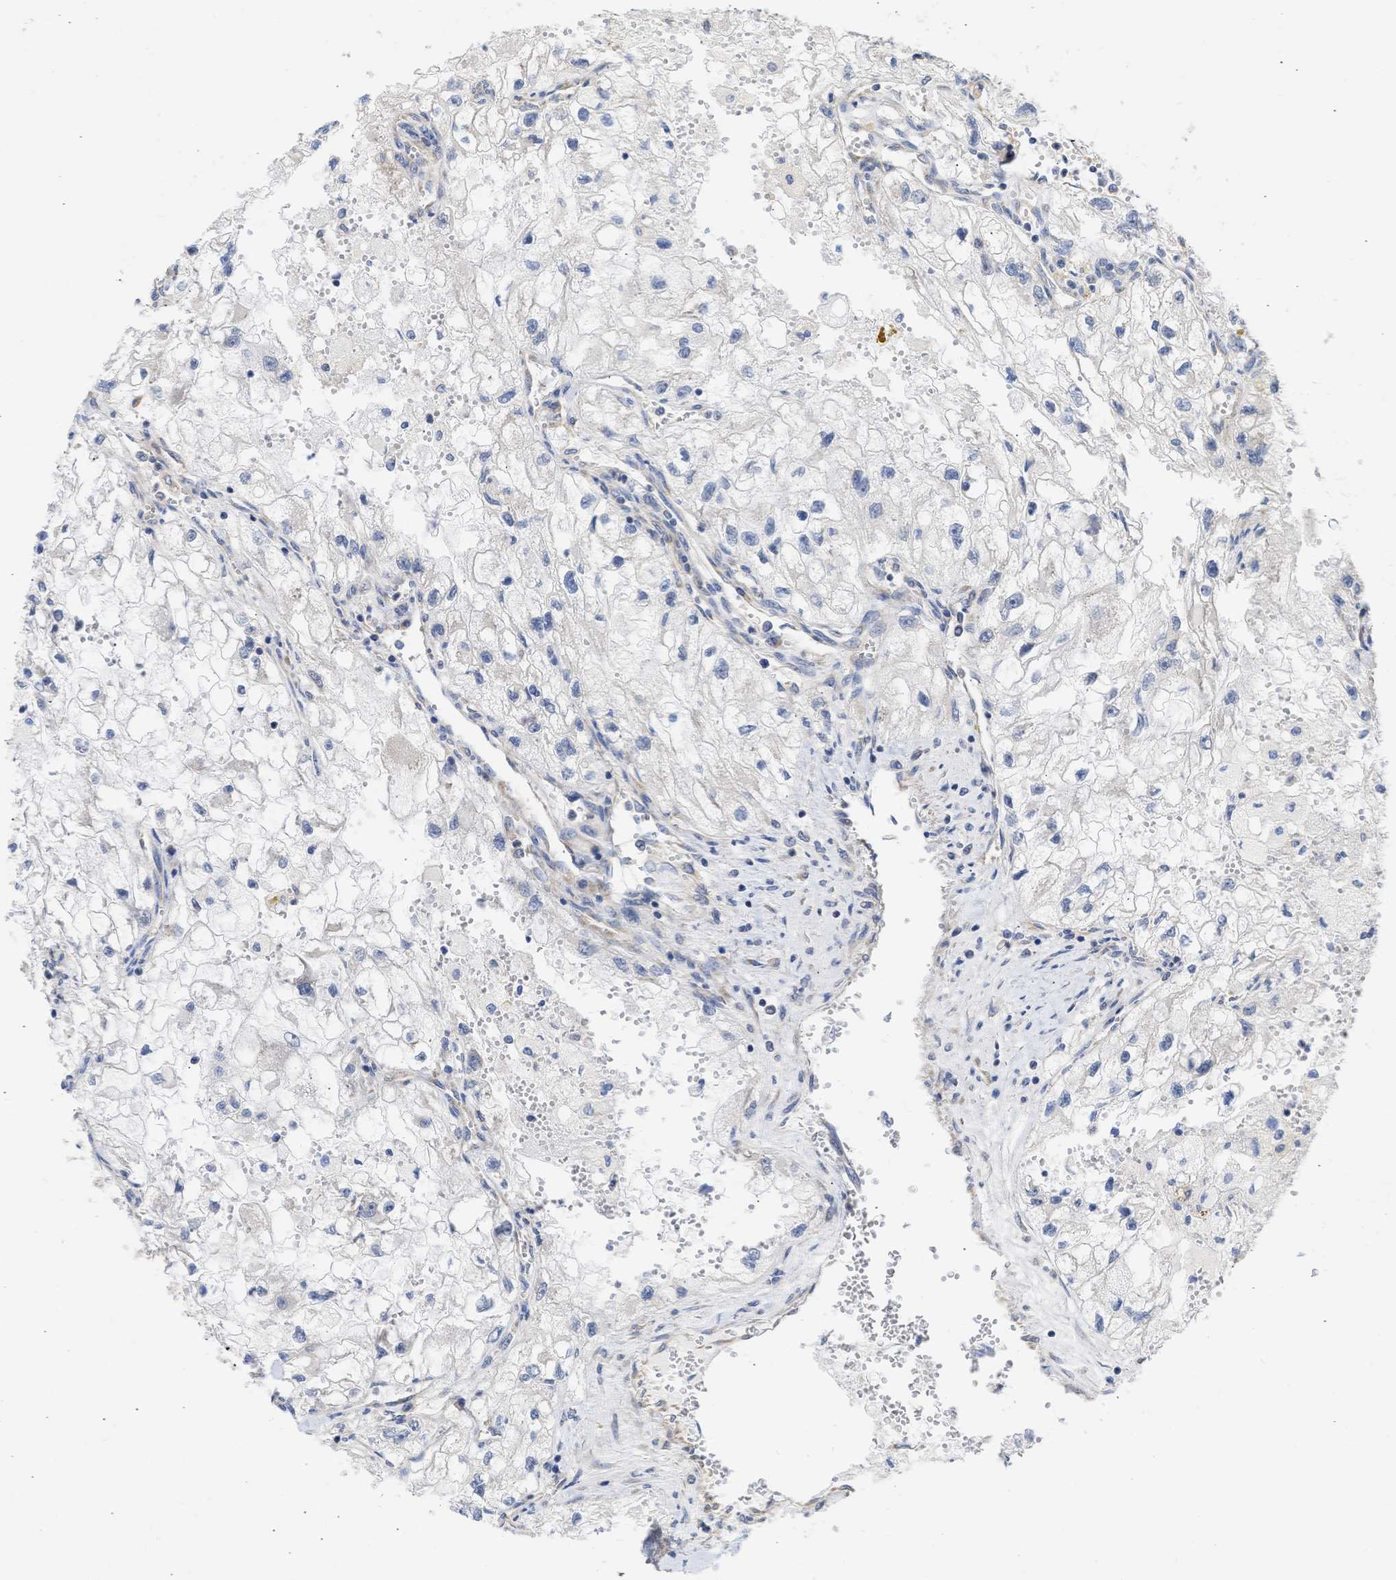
{"staining": {"intensity": "negative", "quantity": "none", "location": "none"}, "tissue": "renal cancer", "cell_type": "Tumor cells", "image_type": "cancer", "snomed": [{"axis": "morphology", "description": "Adenocarcinoma, NOS"}, {"axis": "topography", "description": "Kidney"}], "caption": "Immunohistochemistry (IHC) photomicrograph of neoplastic tissue: human renal cancer (adenocarcinoma) stained with DAB demonstrates no significant protein staining in tumor cells.", "gene": "MAP2K3", "patient": {"sex": "female", "age": 70}}